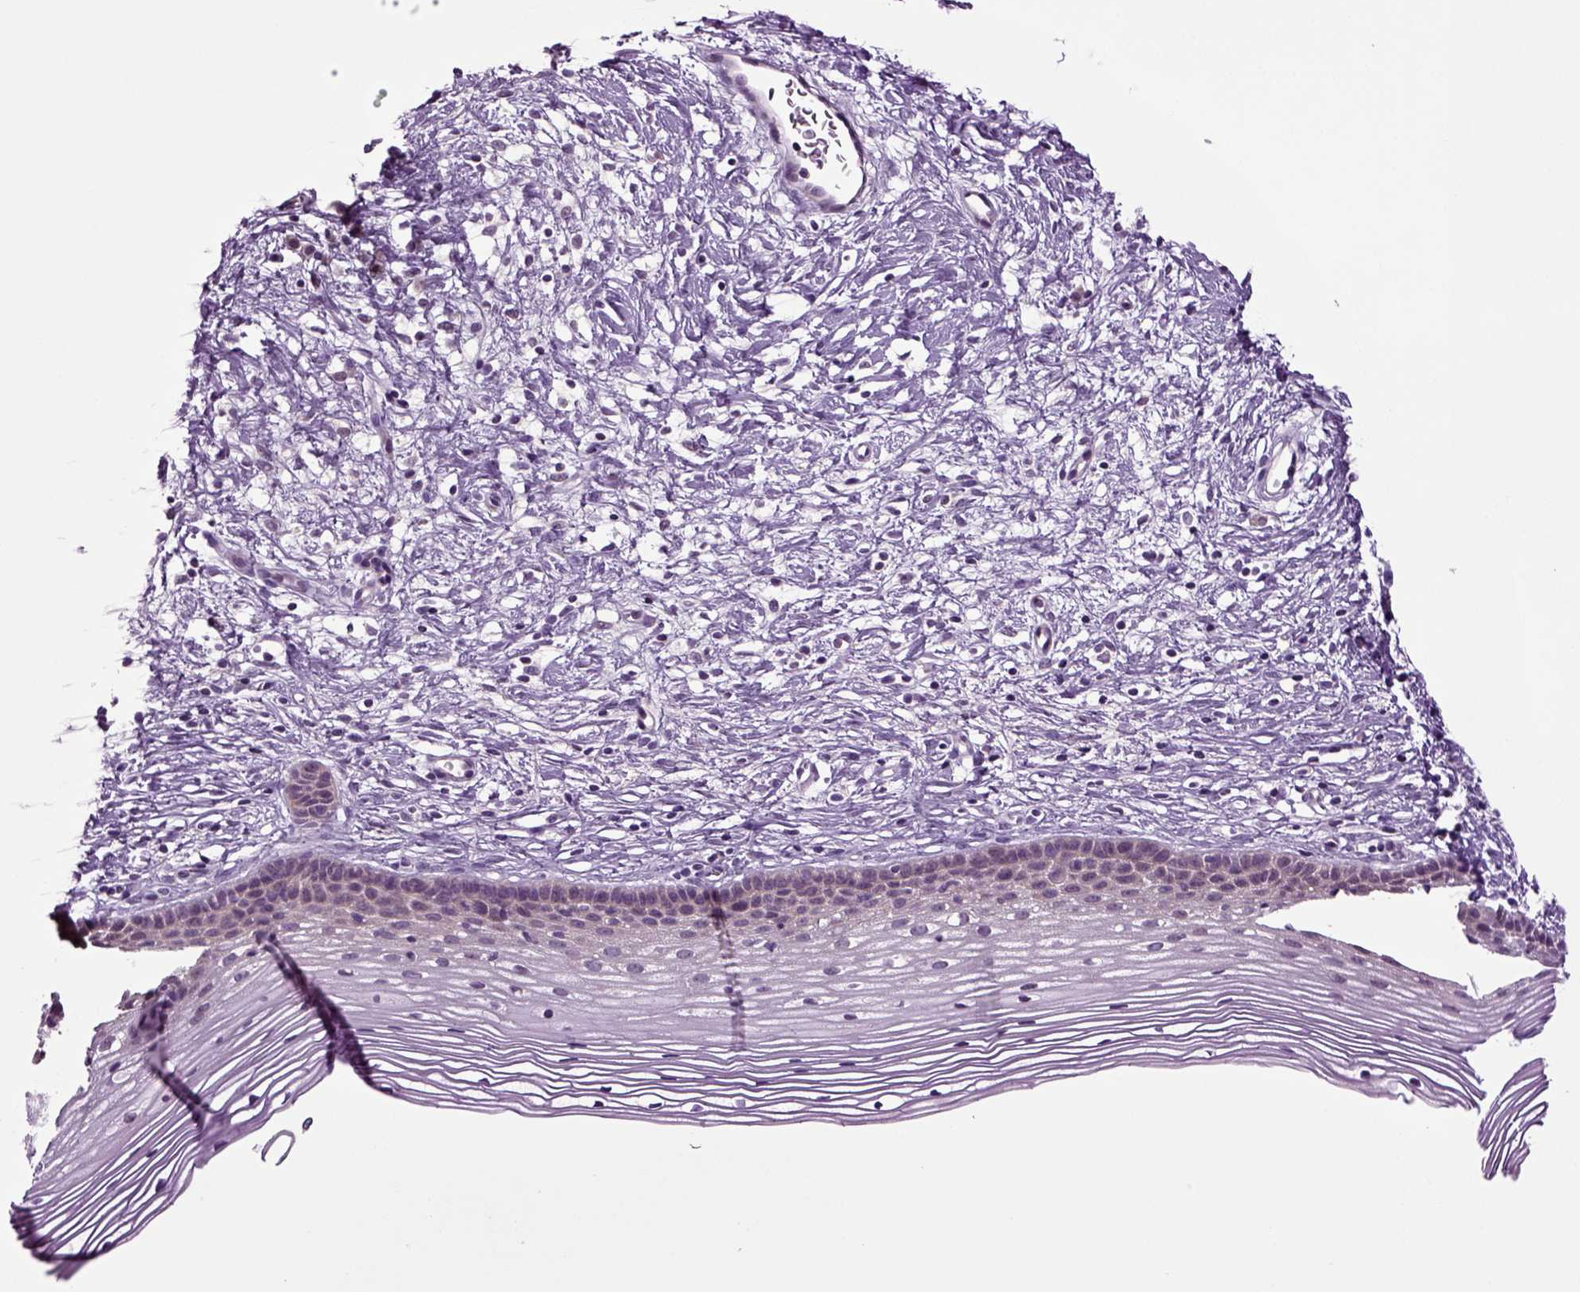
{"staining": {"intensity": "negative", "quantity": "none", "location": "none"}, "tissue": "cervix", "cell_type": "Glandular cells", "image_type": "normal", "snomed": [{"axis": "morphology", "description": "Normal tissue, NOS"}, {"axis": "topography", "description": "Cervix"}], "caption": "A photomicrograph of cervix stained for a protein demonstrates no brown staining in glandular cells. (DAB (3,3'-diaminobenzidine) immunohistochemistry, high magnification).", "gene": "PLCH2", "patient": {"sex": "female", "age": 39}}